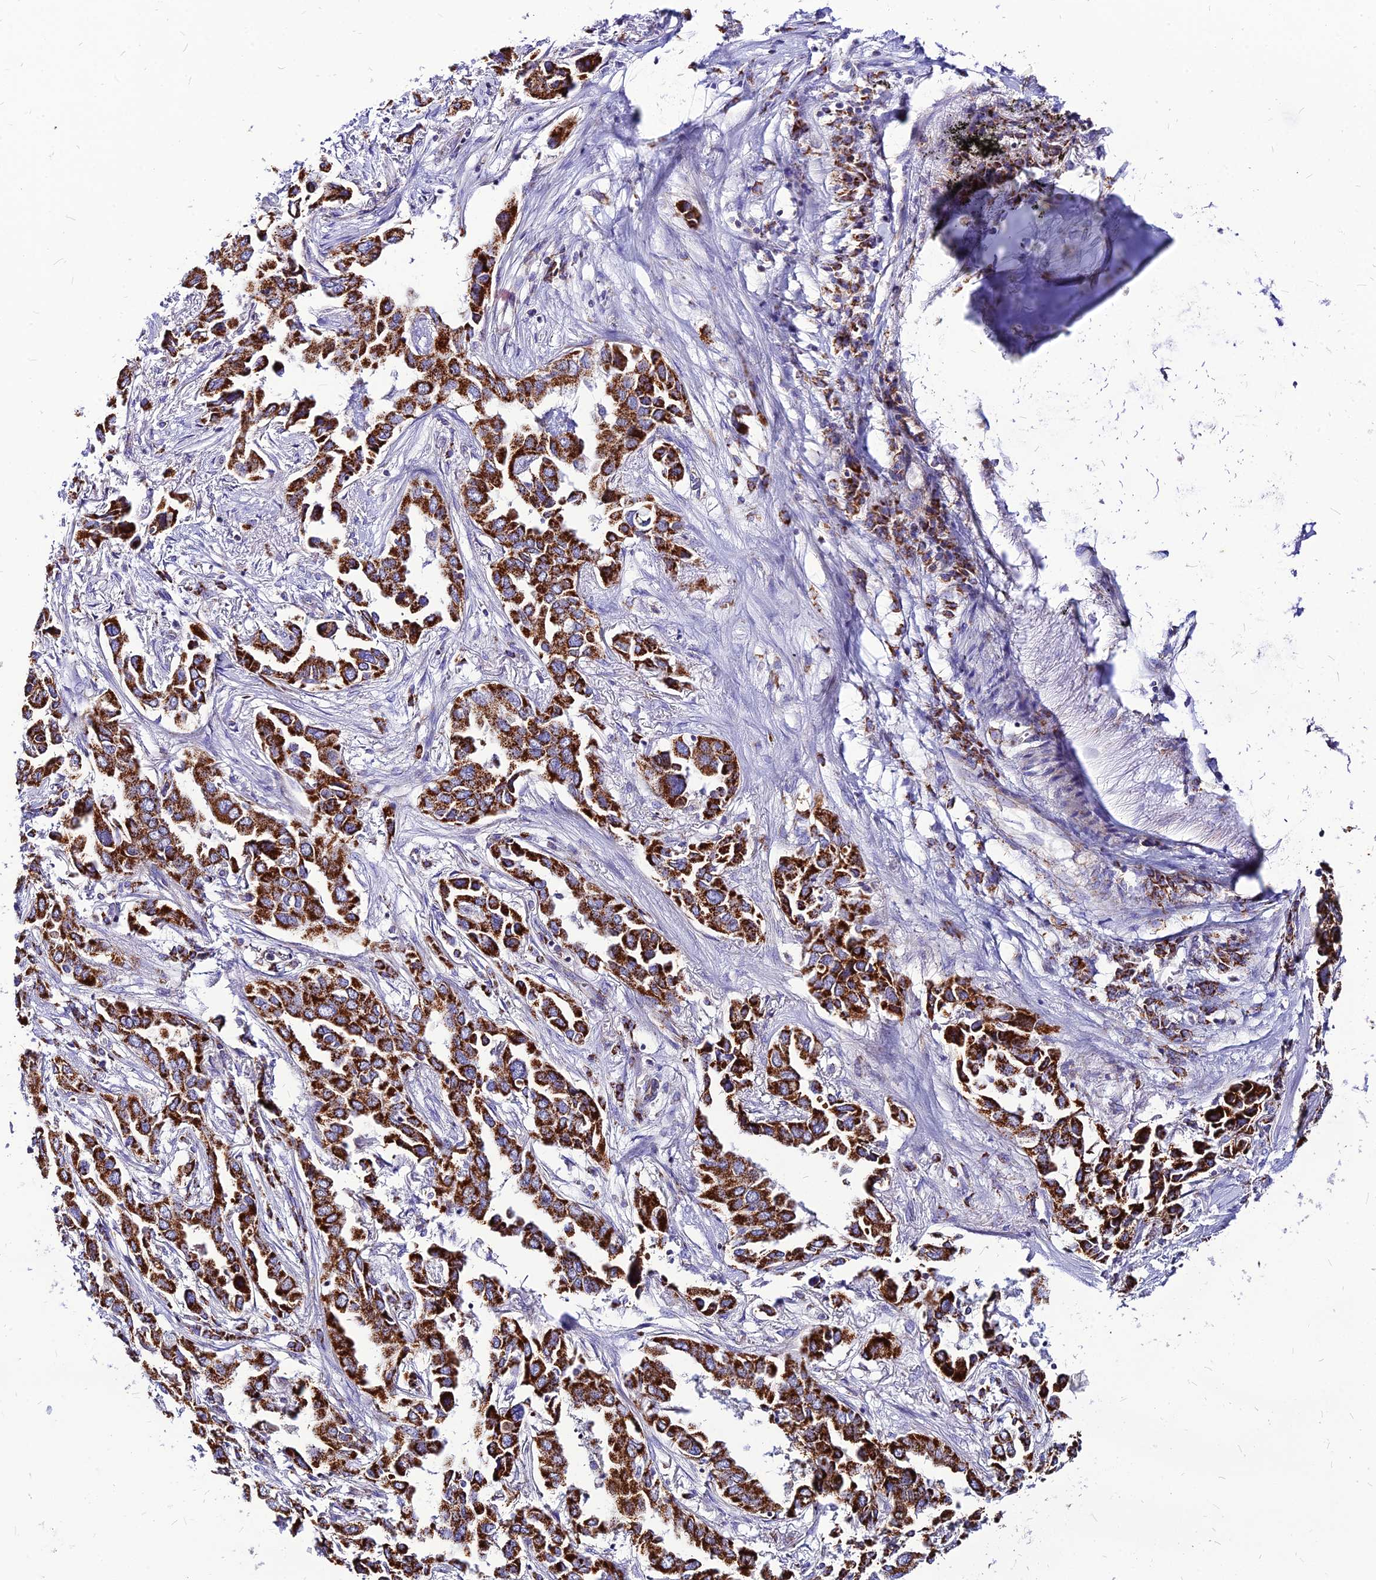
{"staining": {"intensity": "strong", "quantity": ">75%", "location": "cytoplasmic/membranous"}, "tissue": "lung cancer", "cell_type": "Tumor cells", "image_type": "cancer", "snomed": [{"axis": "morphology", "description": "Adenocarcinoma, NOS"}, {"axis": "topography", "description": "Lung"}], "caption": "Immunohistochemical staining of lung cancer (adenocarcinoma) reveals high levels of strong cytoplasmic/membranous protein staining in about >75% of tumor cells.", "gene": "ECI1", "patient": {"sex": "female", "age": 76}}